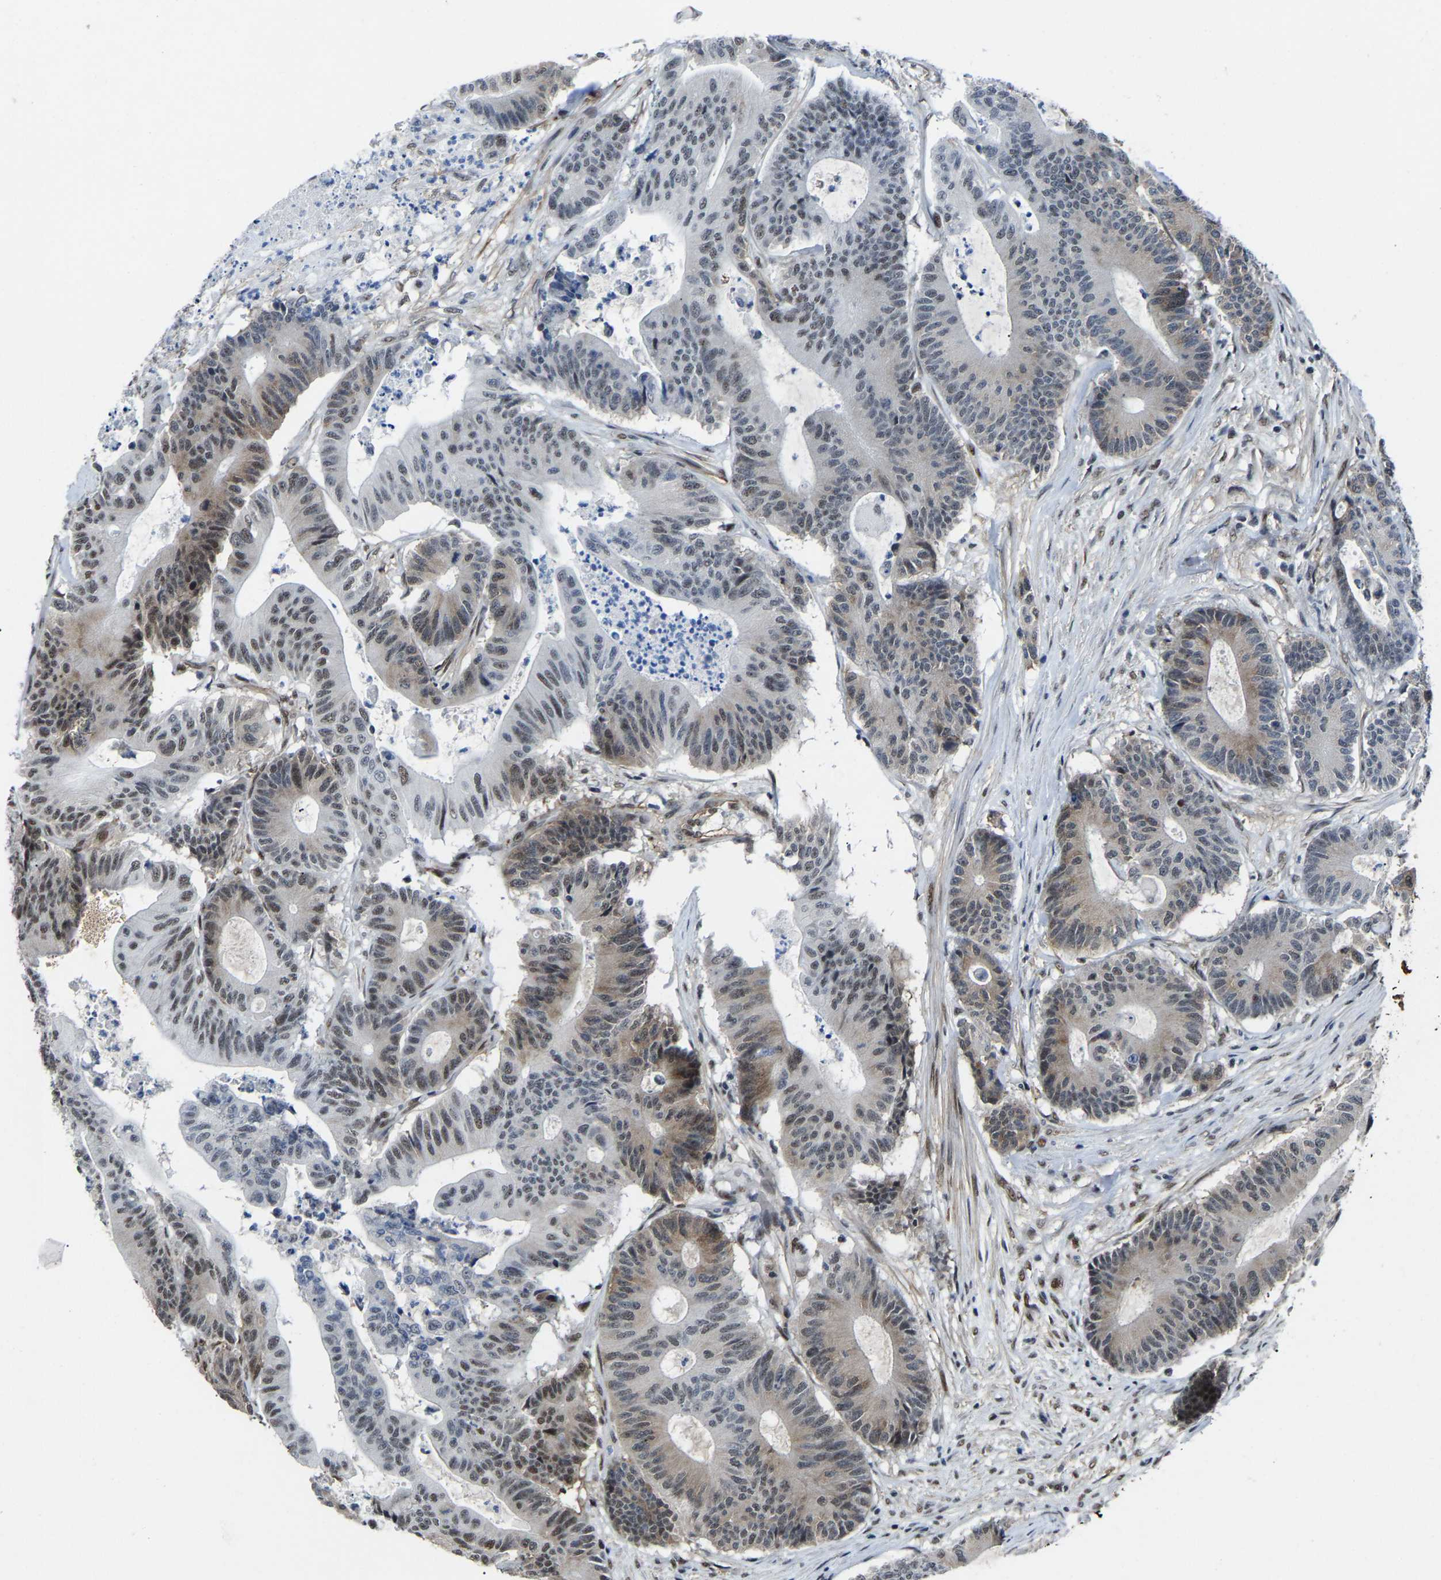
{"staining": {"intensity": "moderate", "quantity": "25%-75%", "location": "cytoplasmic/membranous,nuclear"}, "tissue": "colorectal cancer", "cell_type": "Tumor cells", "image_type": "cancer", "snomed": [{"axis": "morphology", "description": "Adenocarcinoma, NOS"}, {"axis": "topography", "description": "Colon"}], "caption": "Moderate cytoplasmic/membranous and nuclear staining for a protein is seen in about 25%-75% of tumor cells of adenocarcinoma (colorectal) using immunohistochemistry.", "gene": "DDX5", "patient": {"sex": "female", "age": 84}}